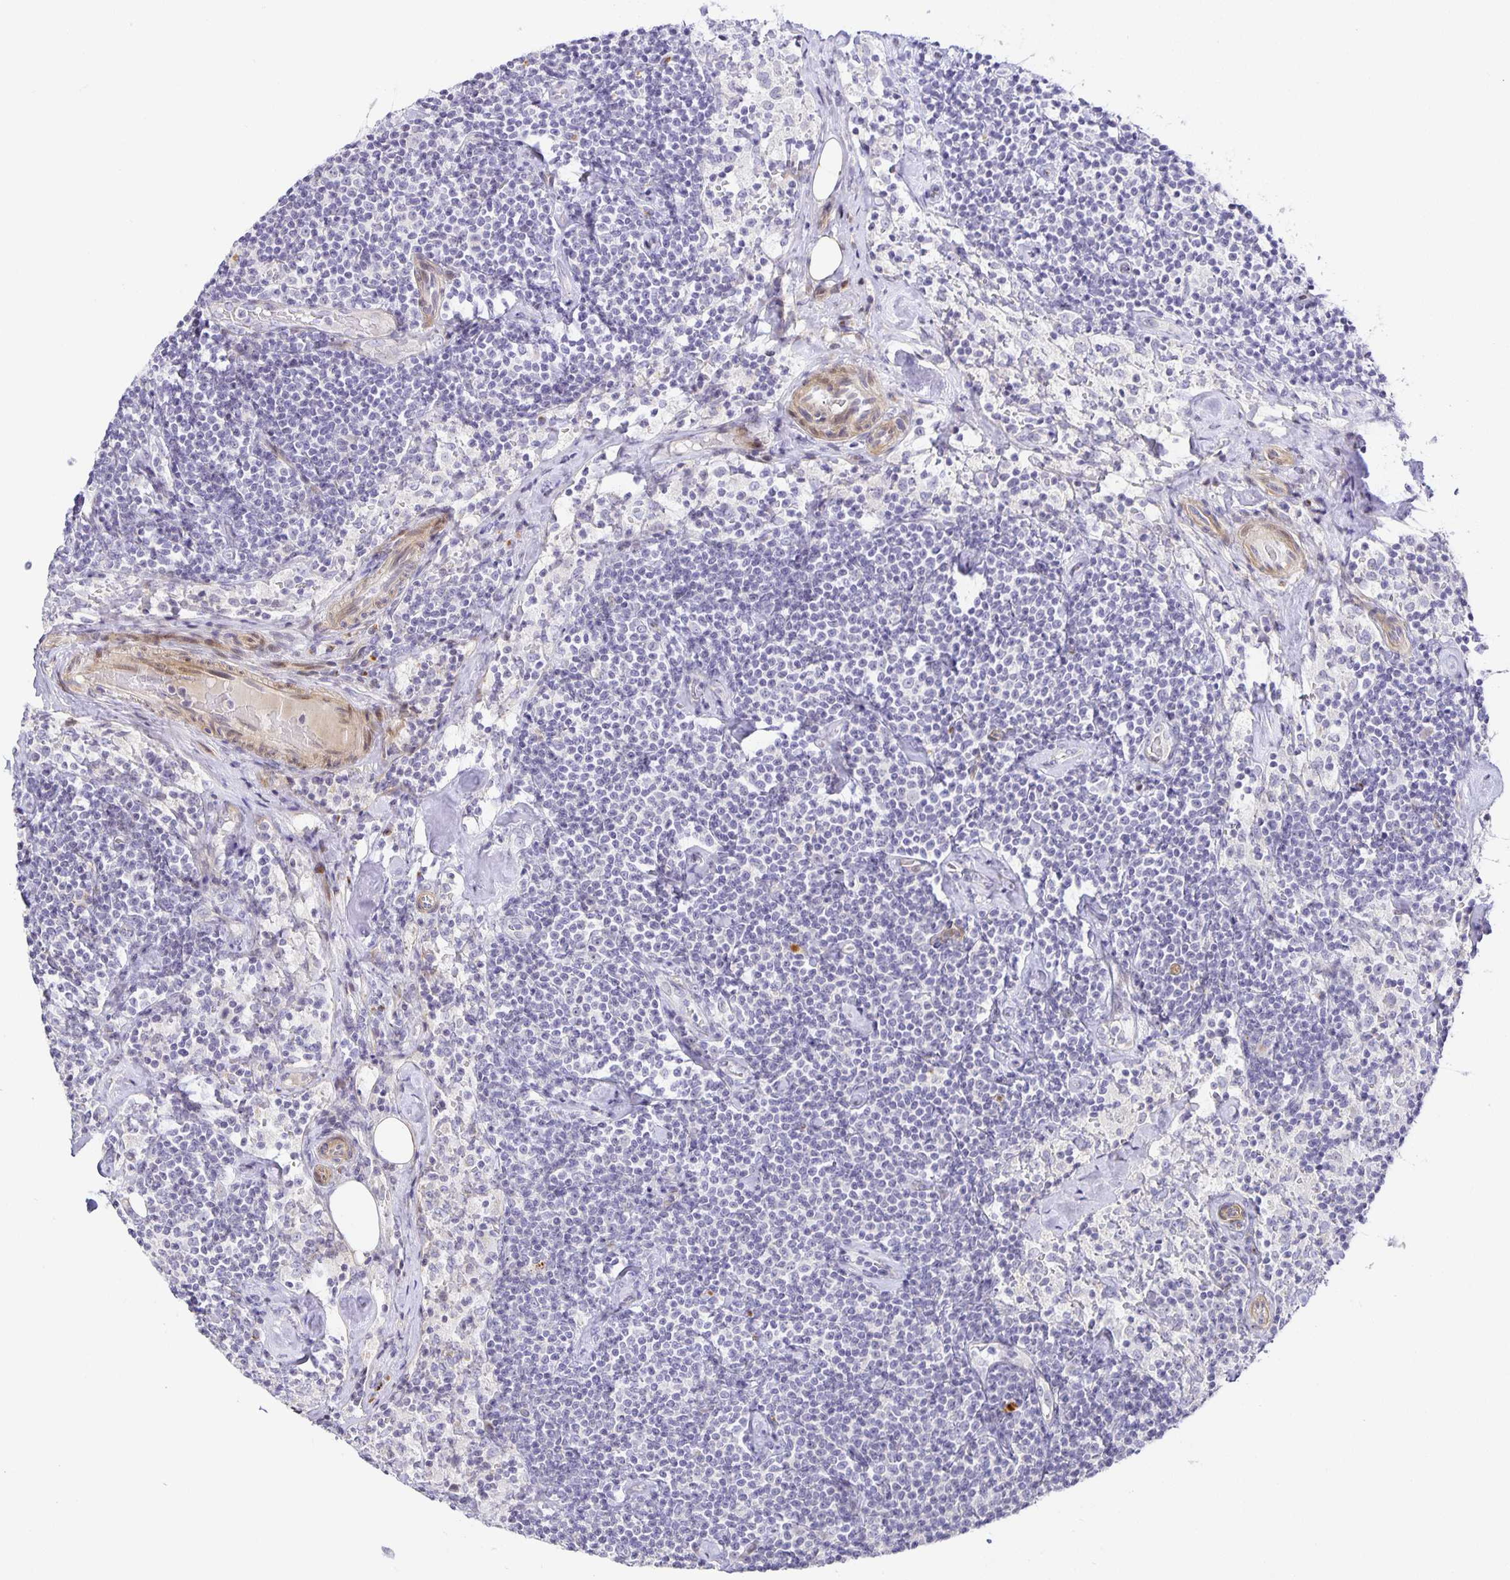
{"staining": {"intensity": "negative", "quantity": "none", "location": "none"}, "tissue": "lymphoma", "cell_type": "Tumor cells", "image_type": "cancer", "snomed": [{"axis": "morphology", "description": "Malignant lymphoma, non-Hodgkin's type, Low grade"}, {"axis": "topography", "description": "Lymph node"}], "caption": "Tumor cells are negative for brown protein staining in lymphoma. (Brightfield microscopy of DAB (3,3'-diaminobenzidine) immunohistochemistry at high magnification).", "gene": "TJP3", "patient": {"sex": "male", "age": 81}}